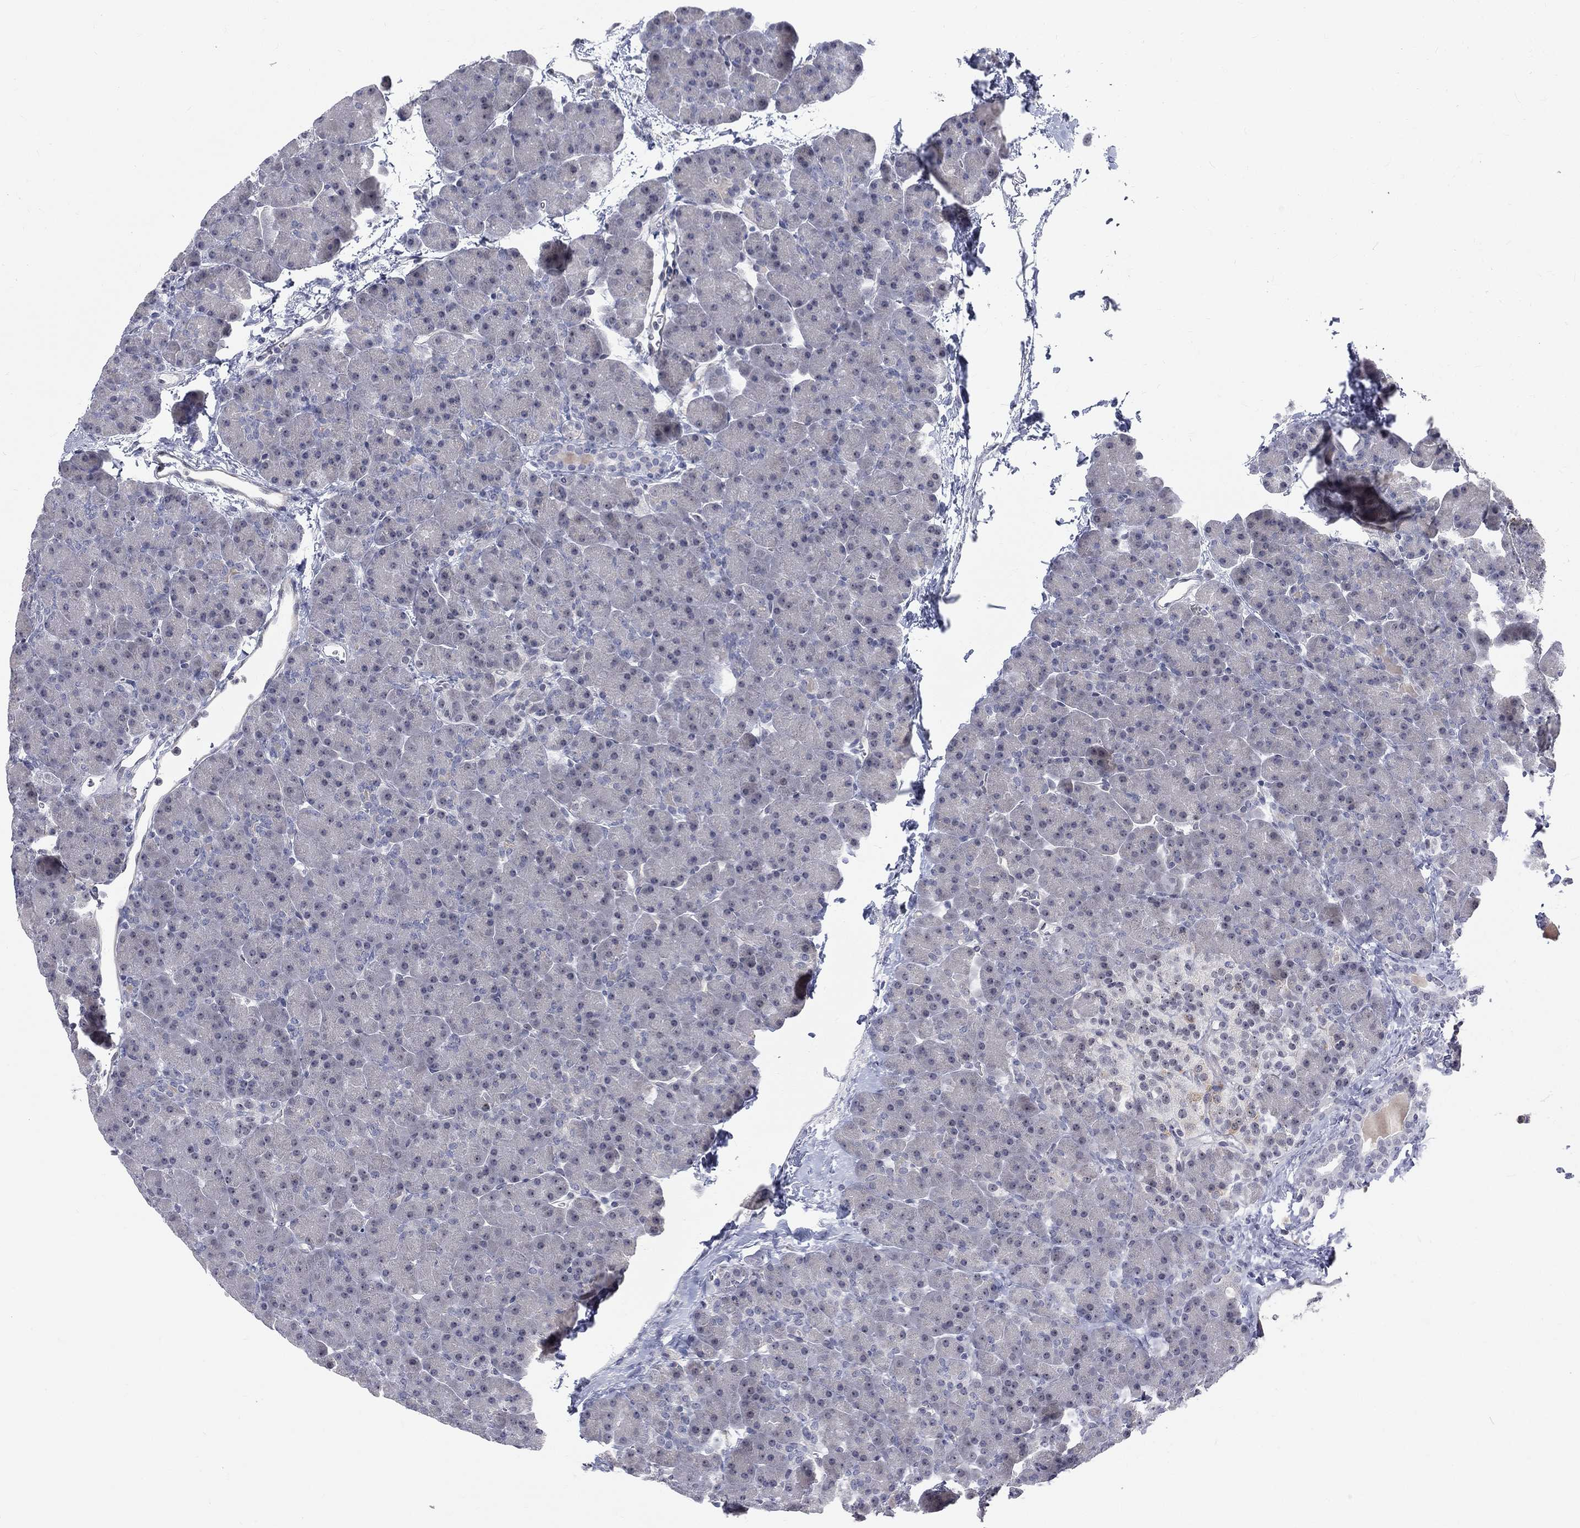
{"staining": {"intensity": "negative", "quantity": "none", "location": "none"}, "tissue": "pancreas", "cell_type": "Exocrine glandular cells", "image_type": "normal", "snomed": [{"axis": "morphology", "description": "Normal tissue, NOS"}, {"axis": "topography", "description": "Pancreas"}], "caption": "Immunohistochemistry image of normal pancreas stained for a protein (brown), which shows no expression in exocrine glandular cells. Nuclei are stained in blue.", "gene": "CD22", "patient": {"sex": "female", "age": 44}}